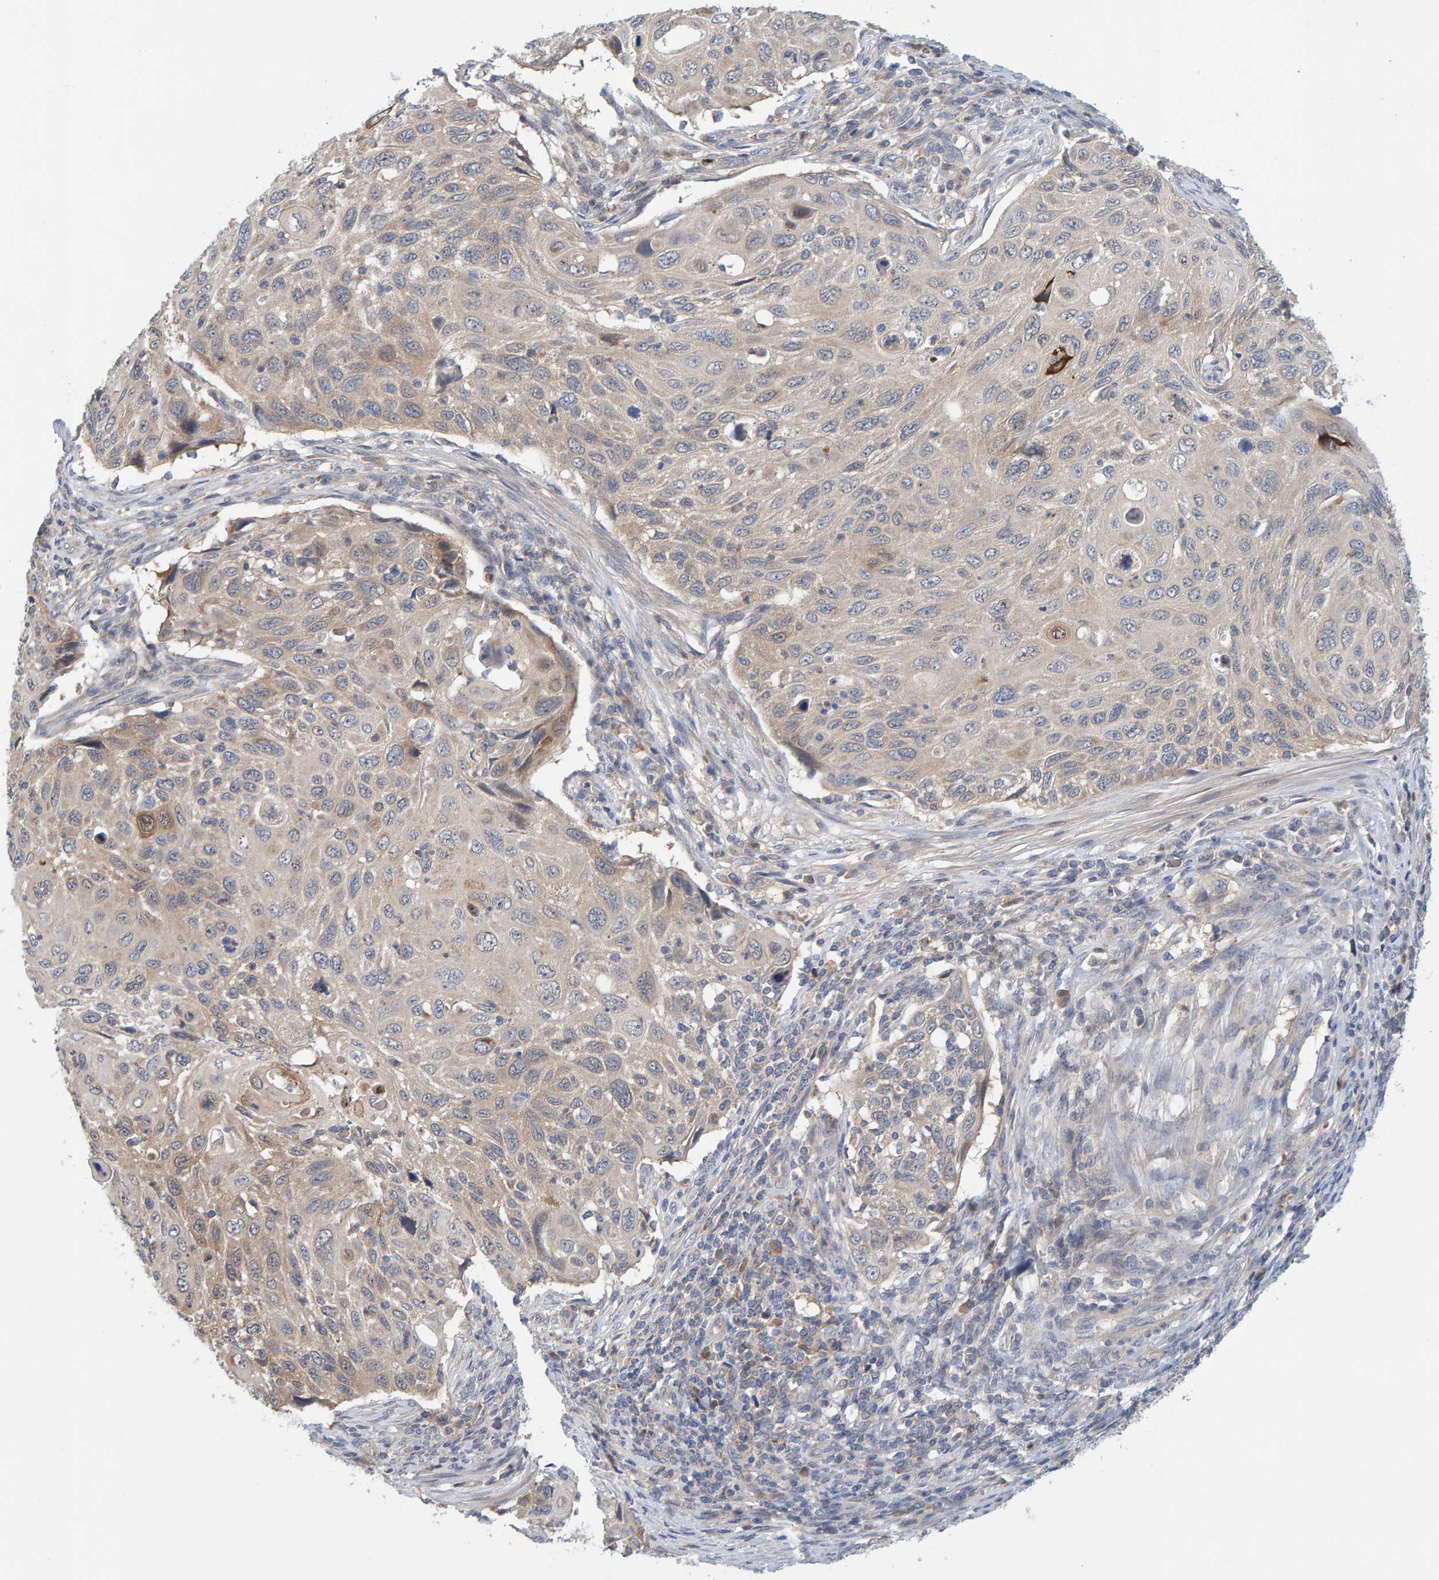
{"staining": {"intensity": "weak", "quantity": "<25%", "location": "cytoplasmic/membranous"}, "tissue": "cervical cancer", "cell_type": "Tumor cells", "image_type": "cancer", "snomed": [{"axis": "morphology", "description": "Squamous cell carcinoma, NOS"}, {"axis": "topography", "description": "Cervix"}], "caption": "An IHC photomicrograph of cervical cancer is shown. There is no staining in tumor cells of cervical cancer. The staining is performed using DAB (3,3'-diaminobenzidine) brown chromogen with nuclei counter-stained in using hematoxylin.", "gene": "TATDN1", "patient": {"sex": "female", "age": 70}}